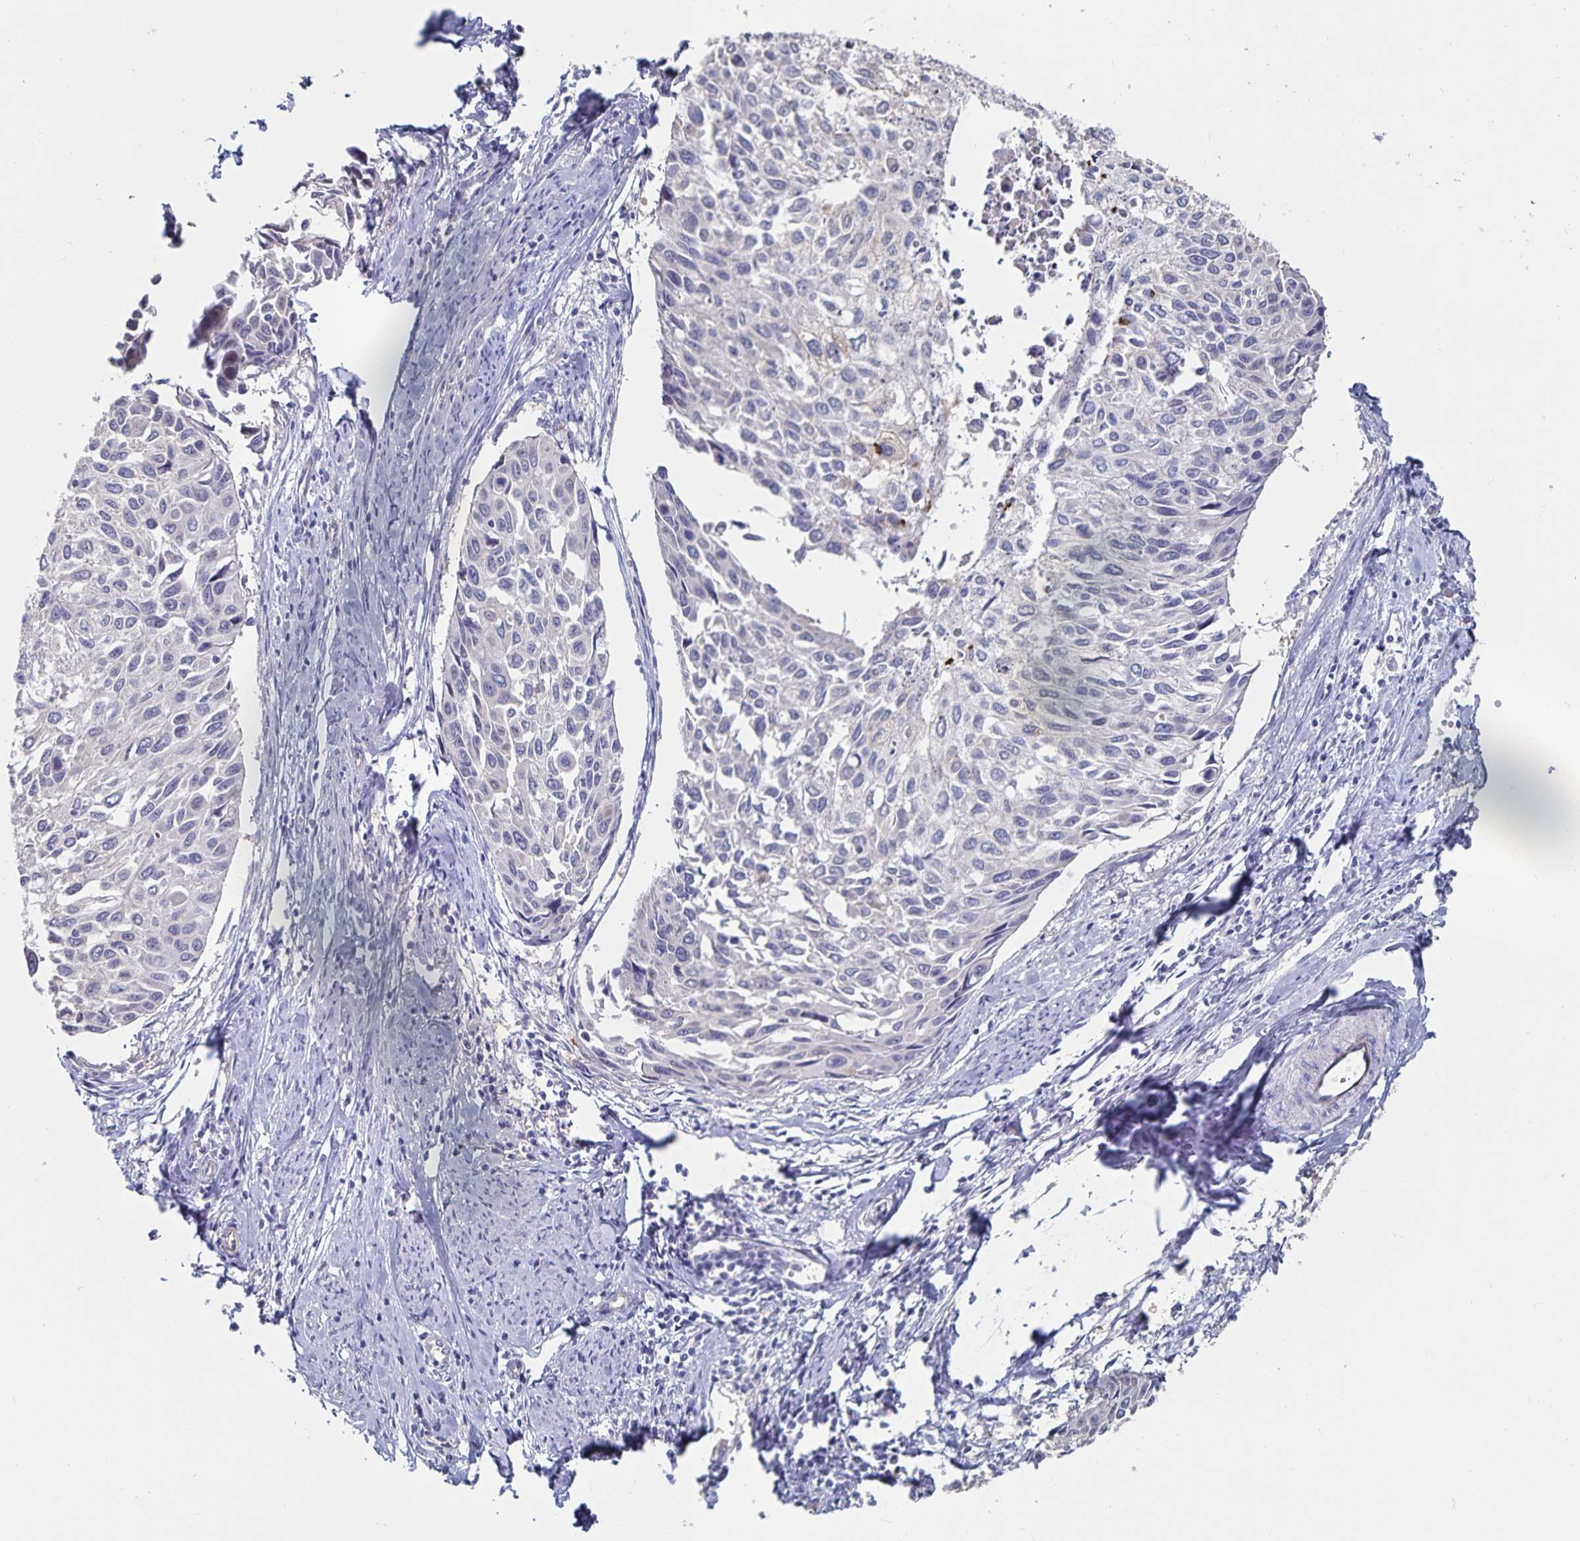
{"staining": {"intensity": "negative", "quantity": "none", "location": "none"}, "tissue": "cervical cancer", "cell_type": "Tumor cells", "image_type": "cancer", "snomed": [{"axis": "morphology", "description": "Squamous cell carcinoma, NOS"}, {"axis": "topography", "description": "Cervix"}], "caption": "Tumor cells show no significant staining in squamous cell carcinoma (cervical).", "gene": "SSTR1", "patient": {"sex": "female", "age": 50}}